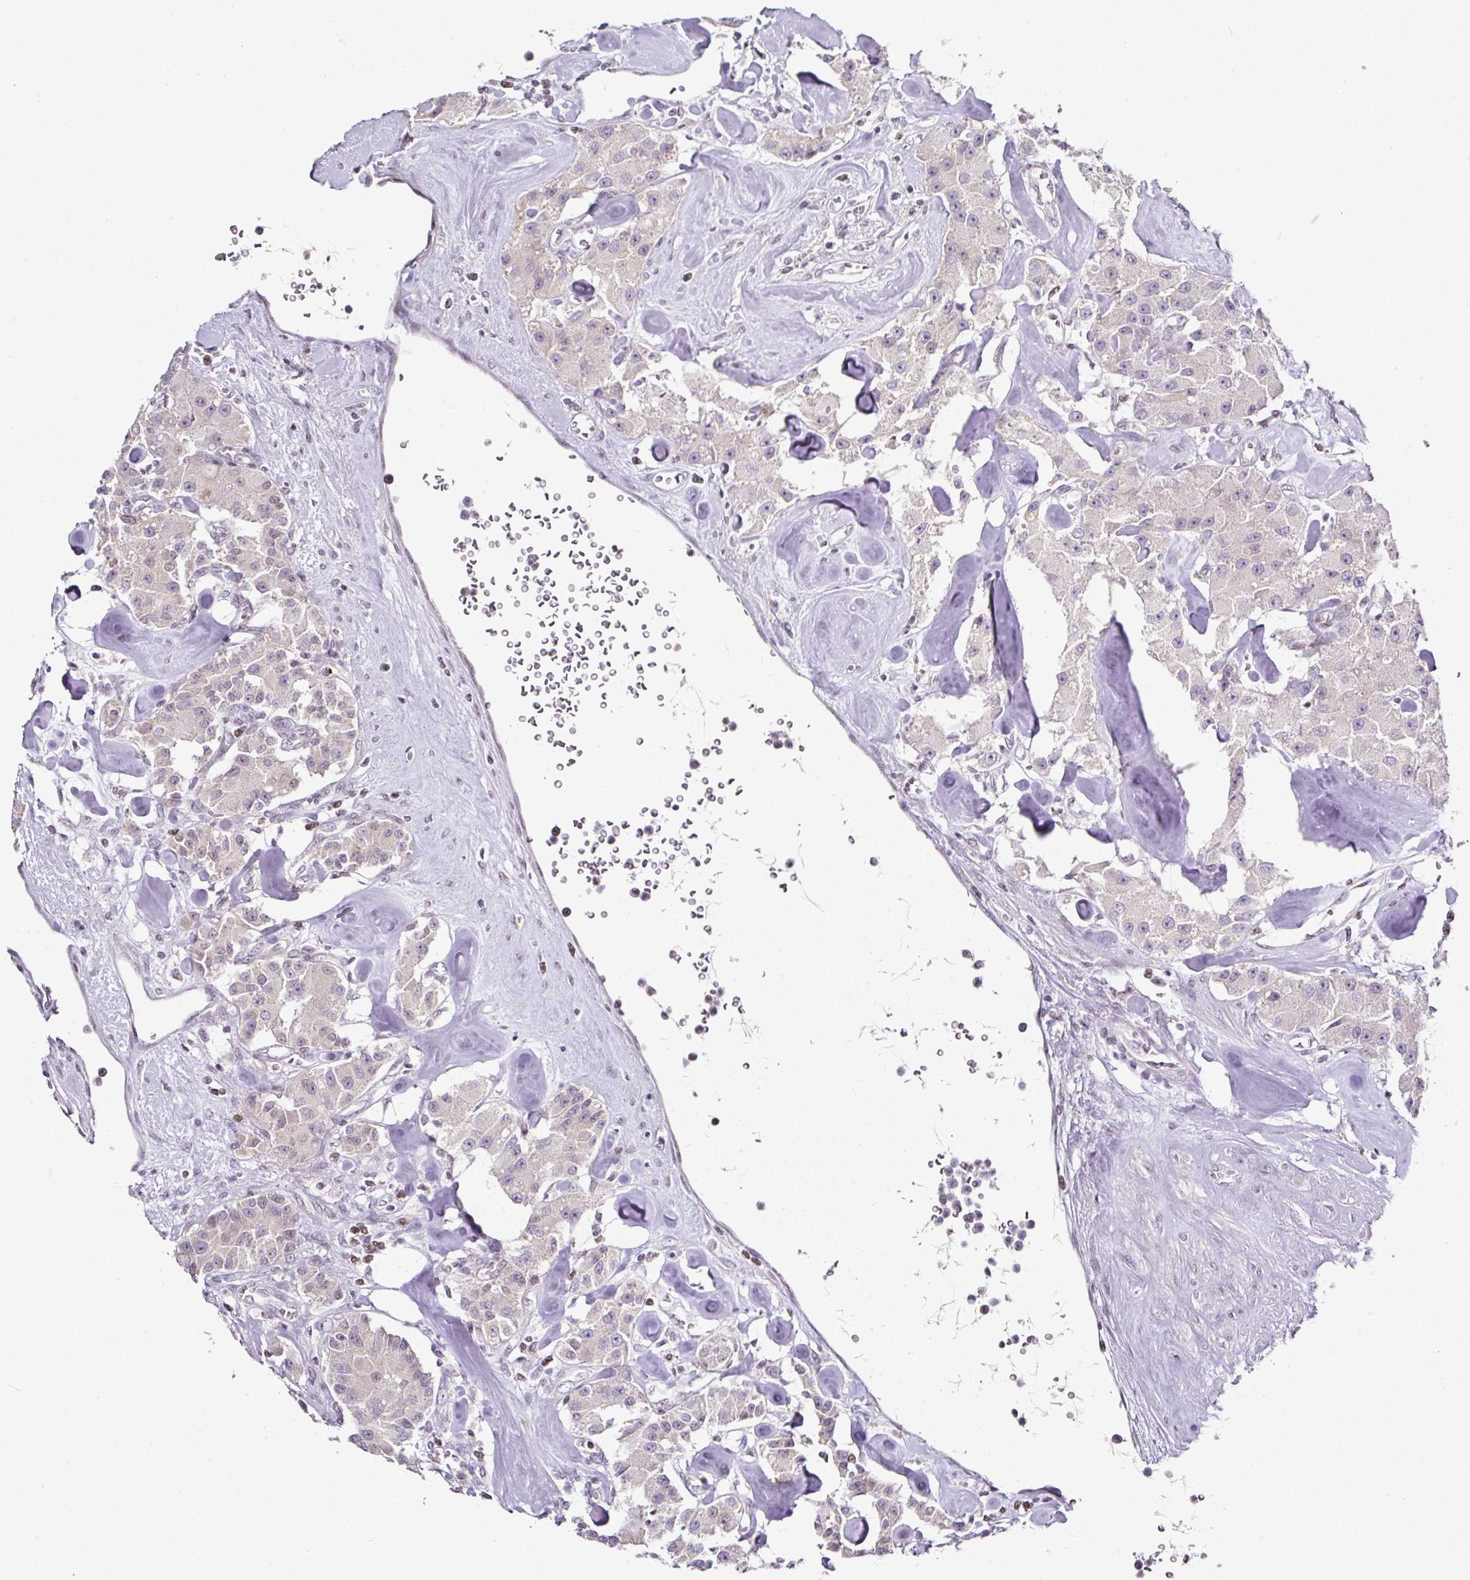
{"staining": {"intensity": "negative", "quantity": "none", "location": "none"}, "tissue": "carcinoid", "cell_type": "Tumor cells", "image_type": "cancer", "snomed": [{"axis": "morphology", "description": "Carcinoid, malignant, NOS"}, {"axis": "topography", "description": "Pancreas"}], "caption": "Immunohistochemistry (IHC) image of neoplastic tissue: human carcinoid stained with DAB (3,3'-diaminobenzidine) exhibits no significant protein staining in tumor cells. (DAB immunohistochemistry, high magnification).", "gene": "FAM32A", "patient": {"sex": "male", "age": 41}}